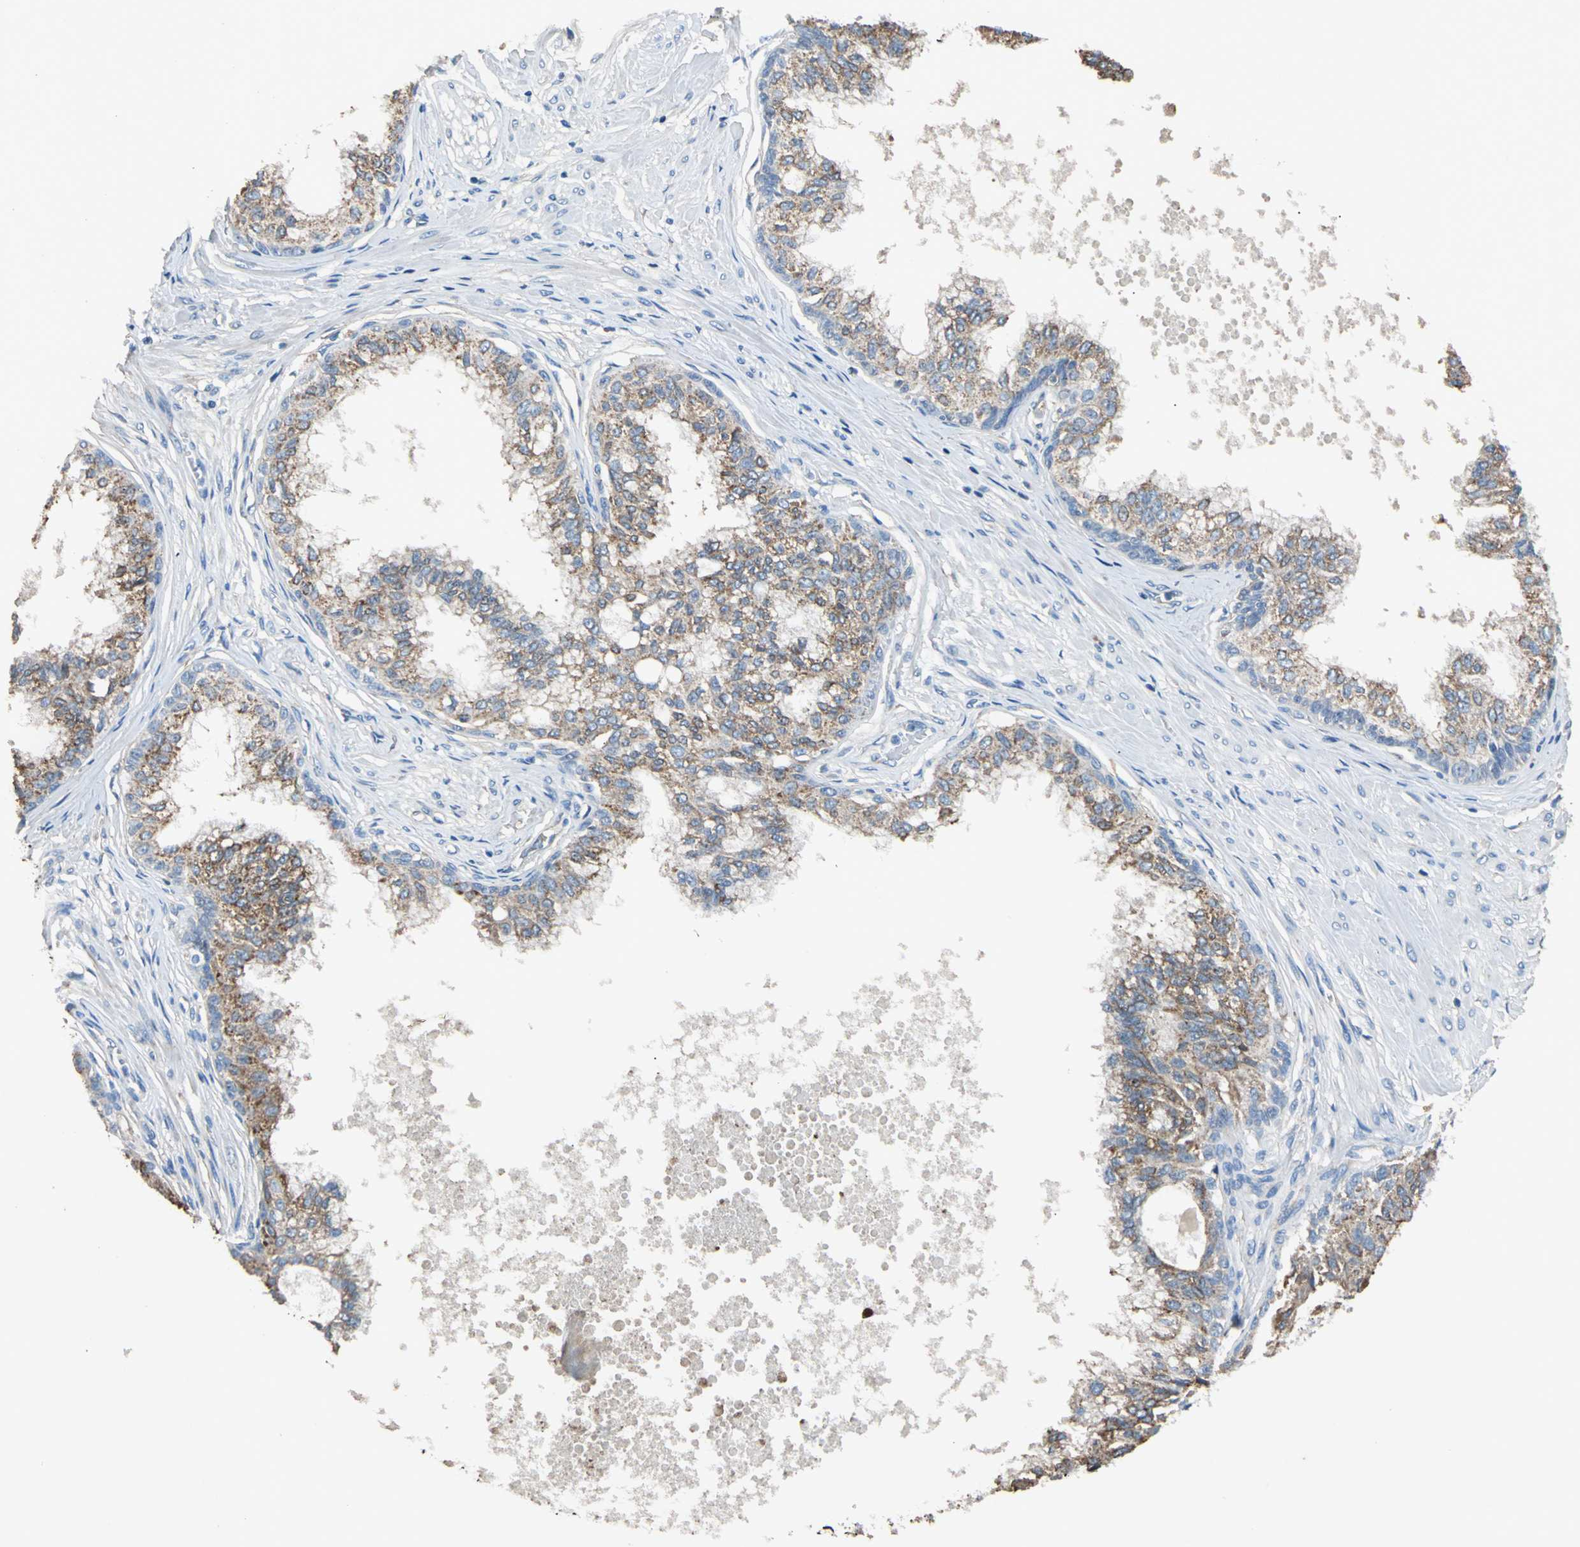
{"staining": {"intensity": "moderate", "quantity": ">75%", "location": "cytoplasmic/membranous"}, "tissue": "prostate", "cell_type": "Glandular cells", "image_type": "normal", "snomed": [{"axis": "morphology", "description": "Normal tissue, NOS"}, {"axis": "topography", "description": "Prostate"}, {"axis": "topography", "description": "Seminal veicle"}], "caption": "Immunohistochemistry (DAB (3,3'-diaminobenzidine)) staining of benign prostate demonstrates moderate cytoplasmic/membranous protein positivity in about >75% of glandular cells.", "gene": "HEPH", "patient": {"sex": "male", "age": 60}}